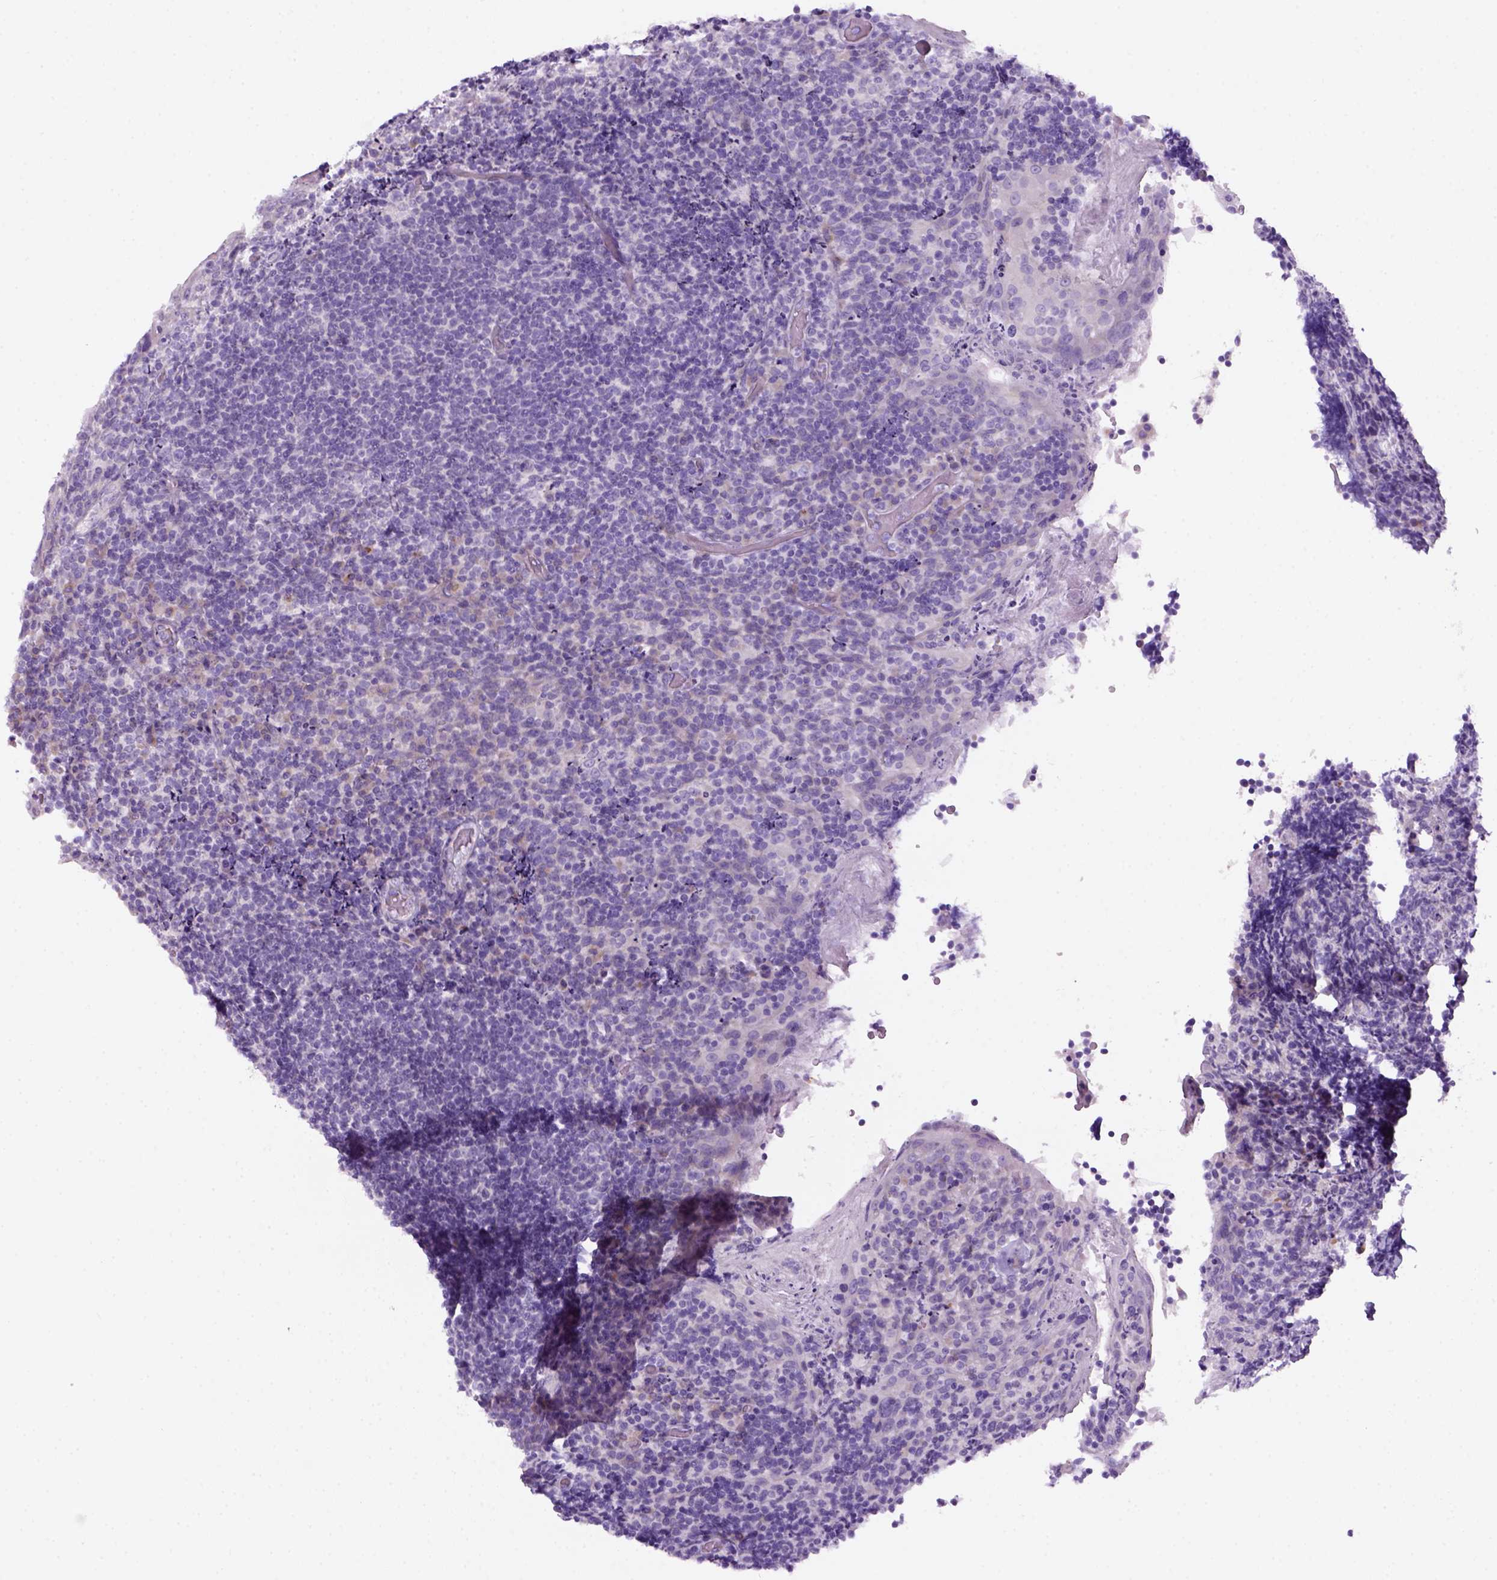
{"staining": {"intensity": "negative", "quantity": "none", "location": "none"}, "tissue": "tonsil", "cell_type": "Germinal center cells", "image_type": "normal", "snomed": [{"axis": "morphology", "description": "Normal tissue, NOS"}, {"axis": "topography", "description": "Tonsil"}], "caption": "Immunohistochemical staining of normal human tonsil demonstrates no significant positivity in germinal center cells. Brightfield microscopy of IHC stained with DAB (brown) and hematoxylin (blue), captured at high magnification.", "gene": "DNAH11", "patient": {"sex": "female", "age": 10}}